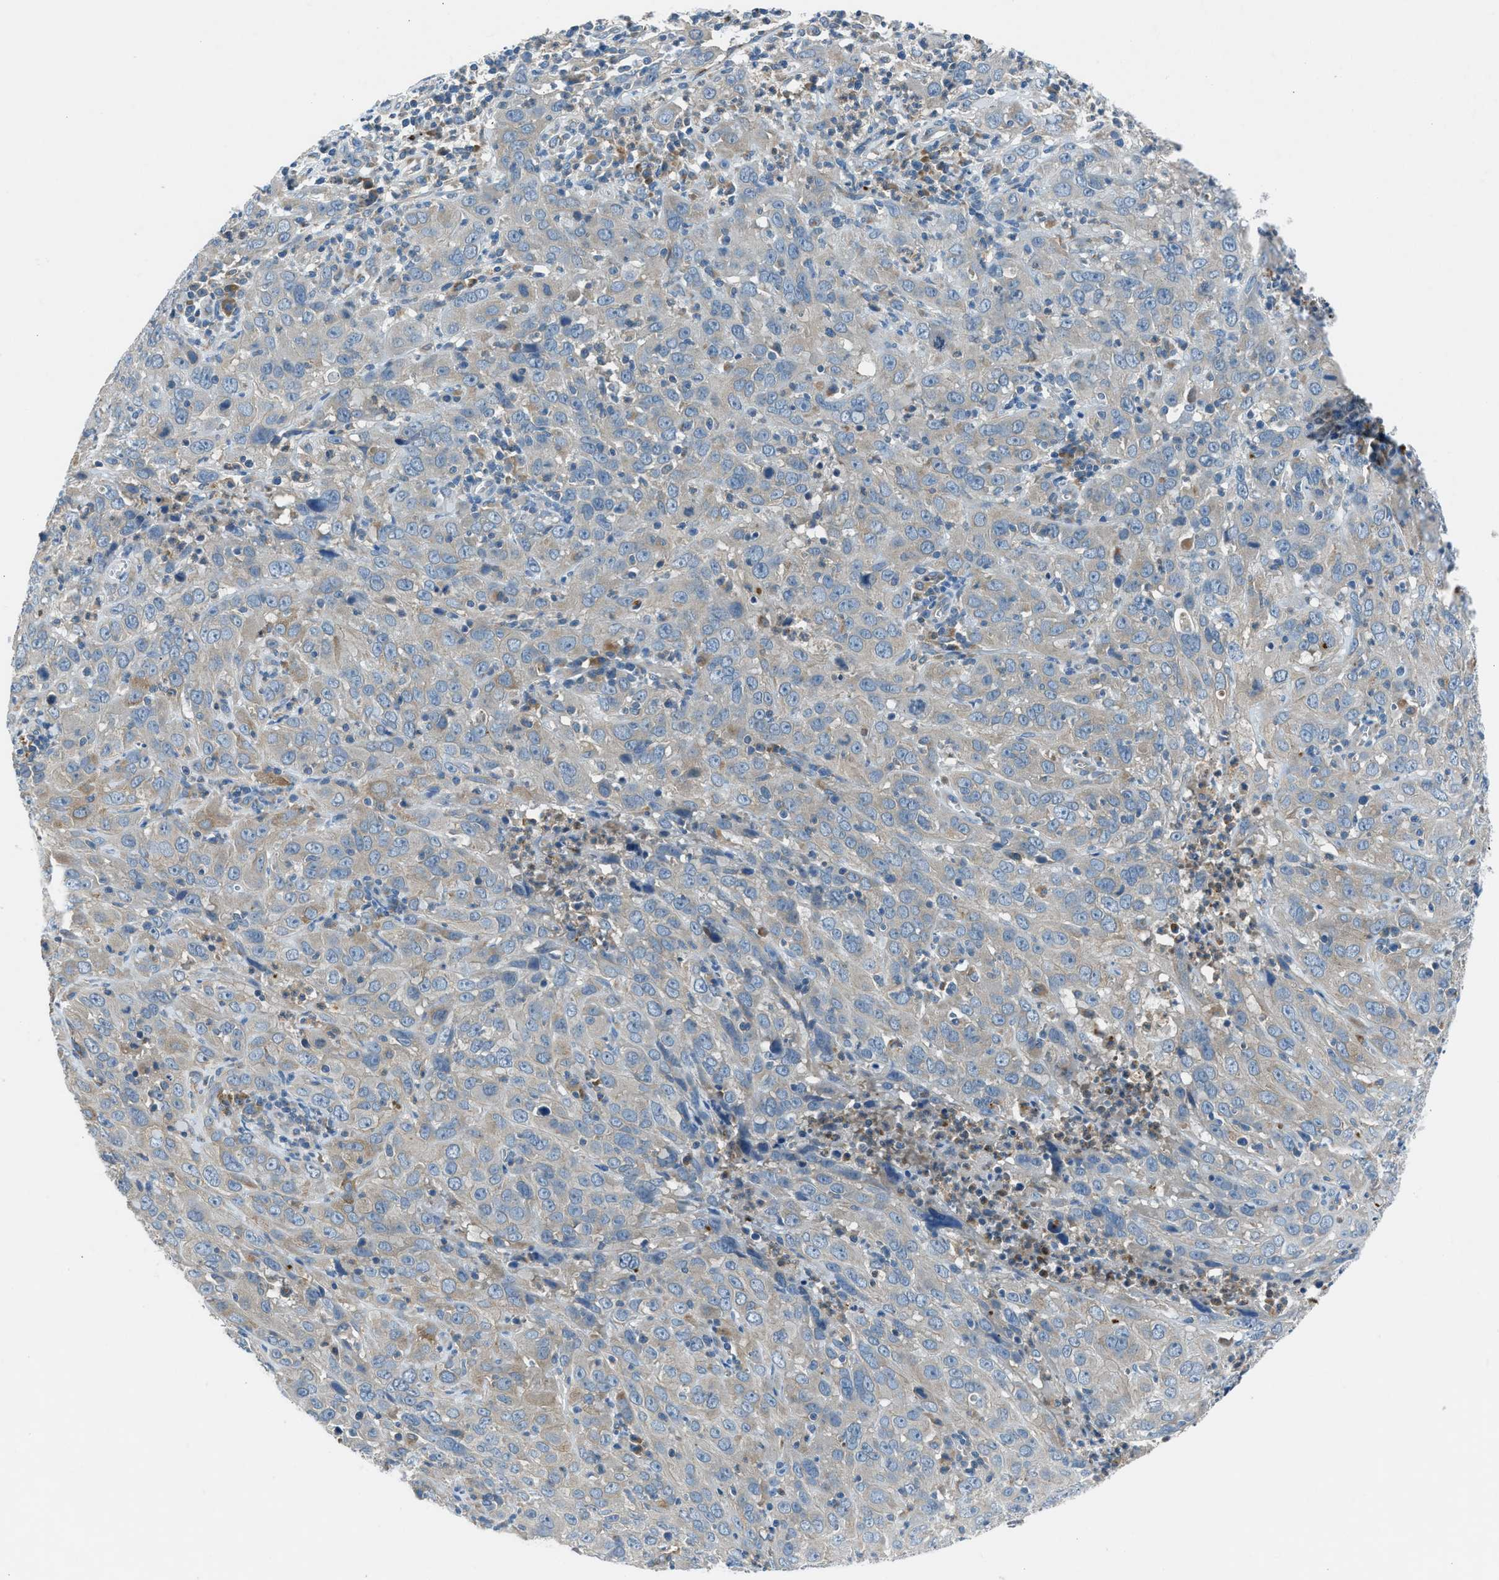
{"staining": {"intensity": "weak", "quantity": "25%-75%", "location": "cytoplasmic/membranous"}, "tissue": "cervical cancer", "cell_type": "Tumor cells", "image_type": "cancer", "snomed": [{"axis": "morphology", "description": "Squamous cell carcinoma, NOS"}, {"axis": "topography", "description": "Cervix"}], "caption": "The micrograph shows staining of squamous cell carcinoma (cervical), revealing weak cytoplasmic/membranous protein expression (brown color) within tumor cells.", "gene": "BMP1", "patient": {"sex": "female", "age": 32}}